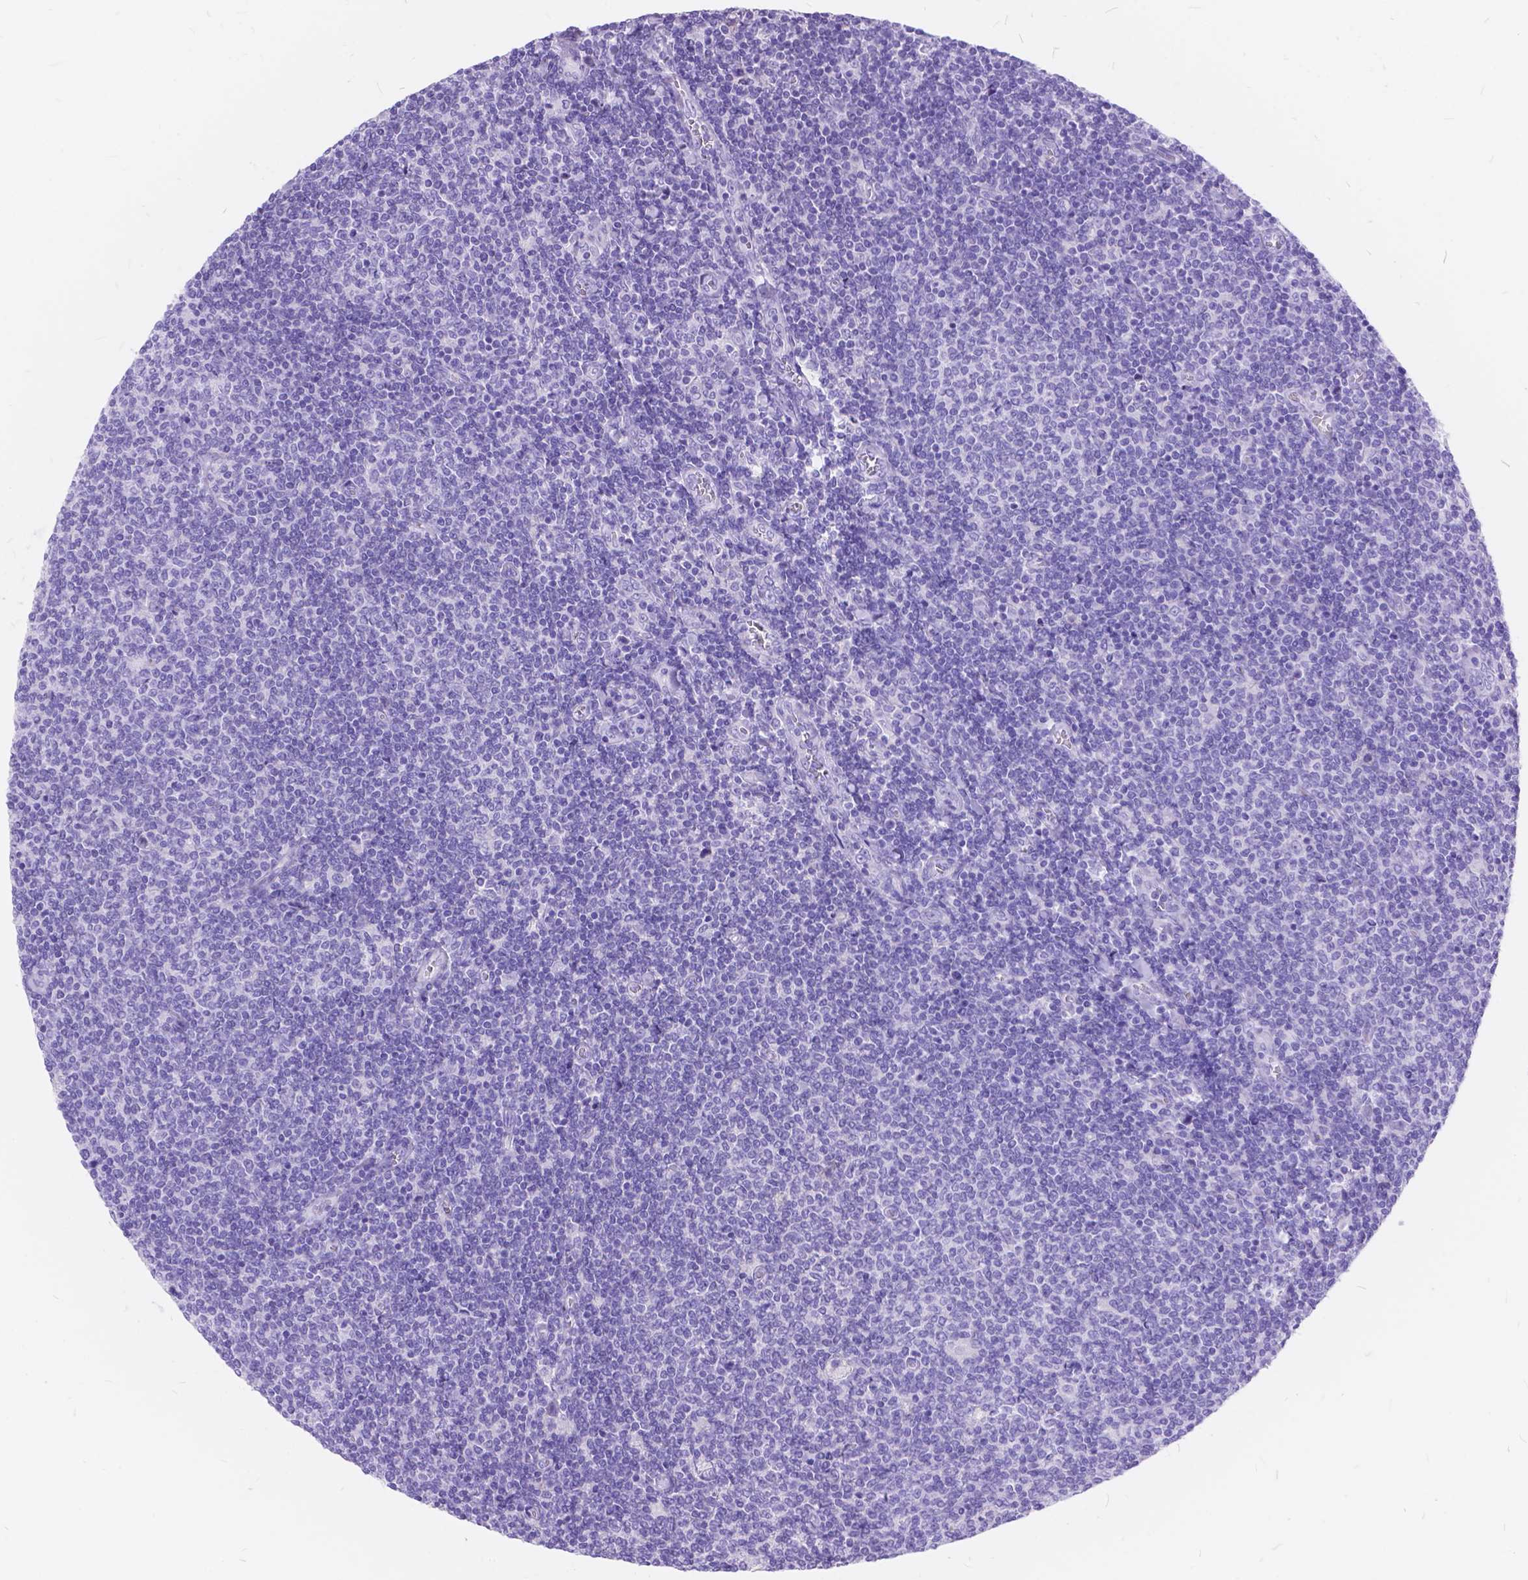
{"staining": {"intensity": "negative", "quantity": "none", "location": "none"}, "tissue": "lymphoma", "cell_type": "Tumor cells", "image_type": "cancer", "snomed": [{"axis": "morphology", "description": "Malignant lymphoma, non-Hodgkin's type, Low grade"}, {"axis": "topography", "description": "Lymph node"}], "caption": "Immunohistochemical staining of malignant lymphoma, non-Hodgkin's type (low-grade) demonstrates no significant staining in tumor cells.", "gene": "FOXL2", "patient": {"sex": "male", "age": 52}}